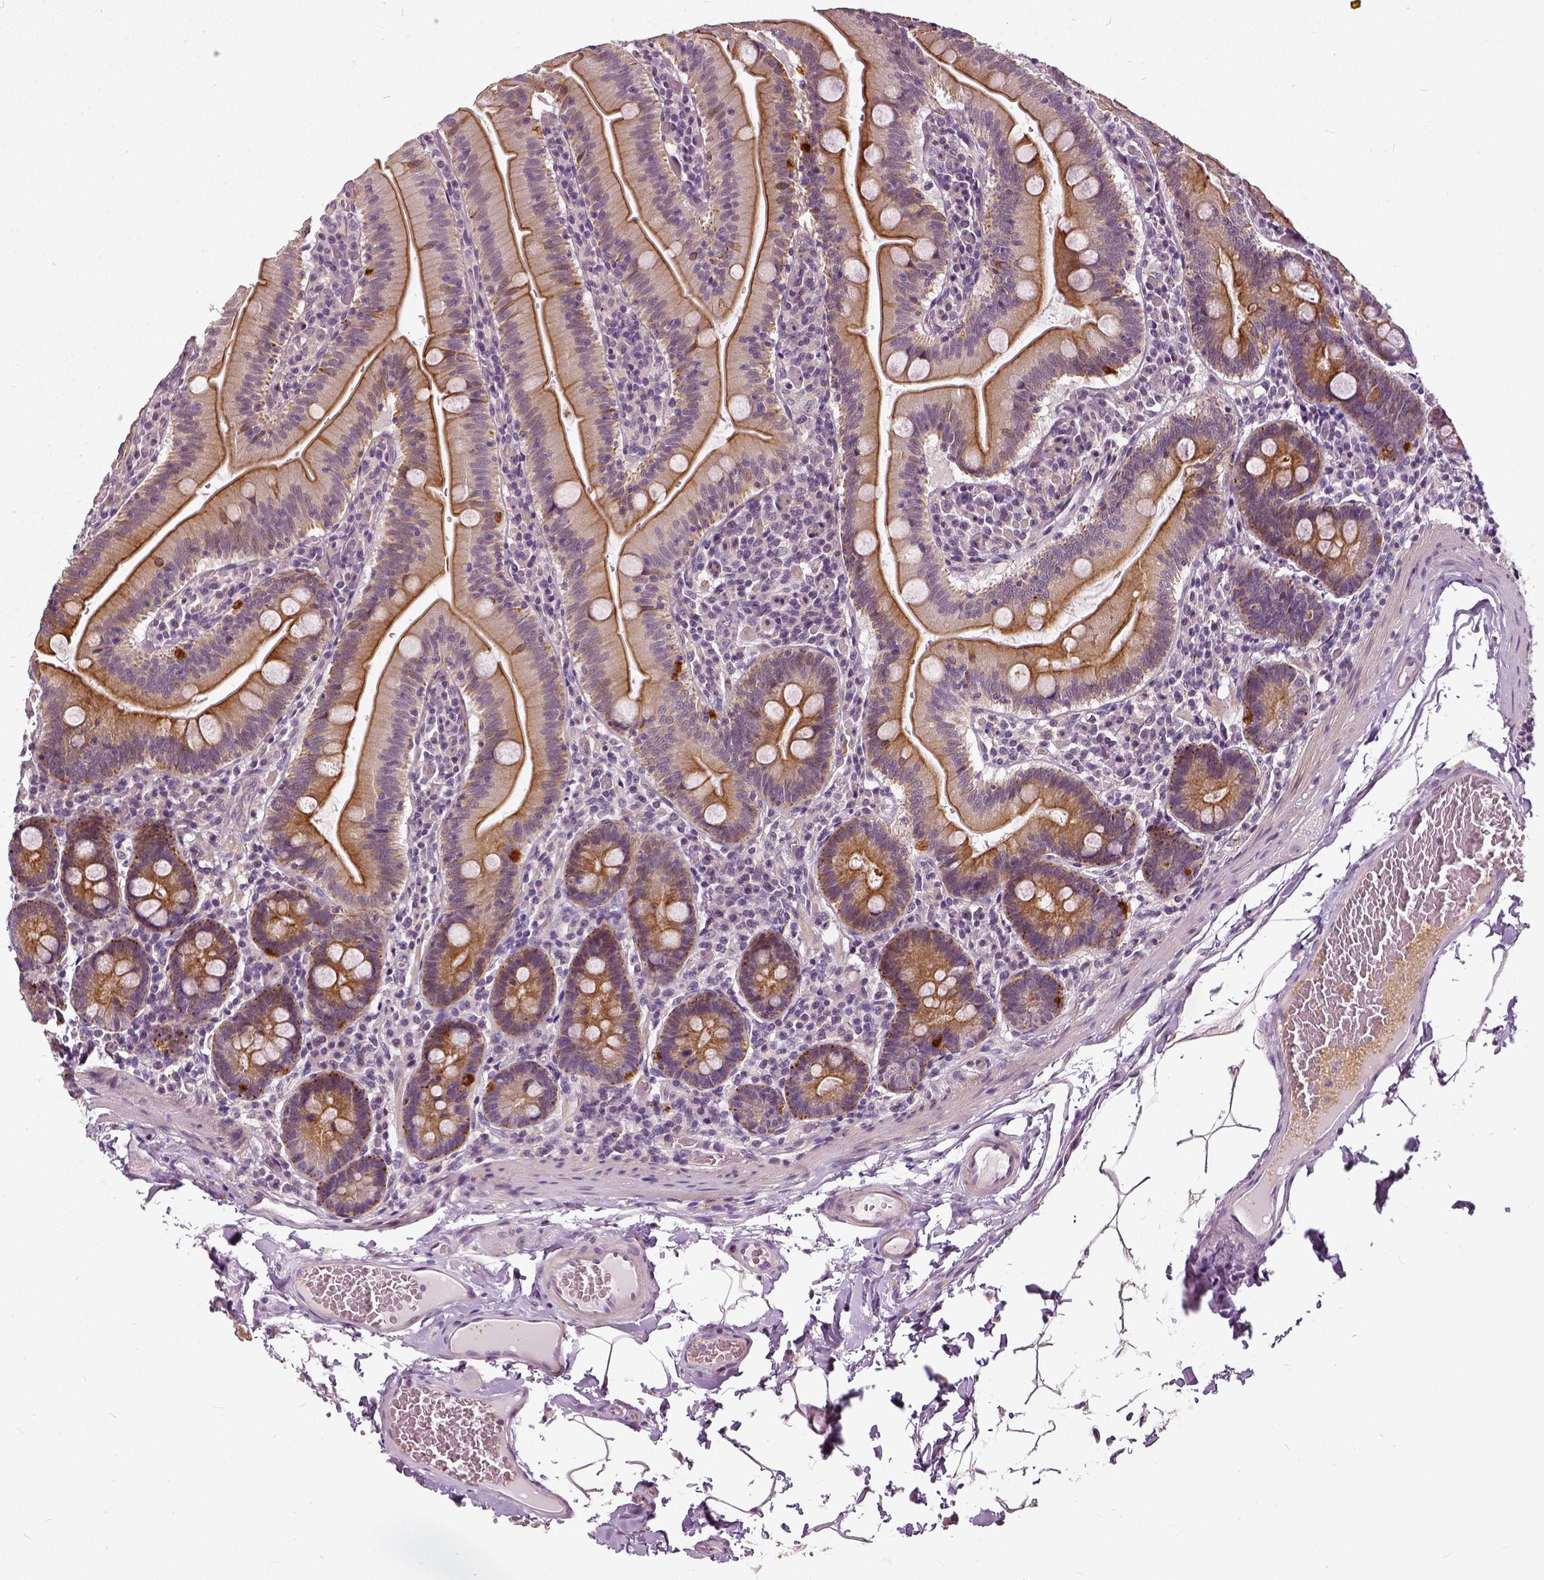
{"staining": {"intensity": "strong", "quantity": ">75%", "location": "cytoplasmic/membranous"}, "tissue": "small intestine", "cell_type": "Glandular cells", "image_type": "normal", "snomed": [{"axis": "morphology", "description": "Normal tissue, NOS"}, {"axis": "topography", "description": "Small intestine"}], "caption": "Immunohistochemical staining of benign small intestine displays high levels of strong cytoplasmic/membranous staining in approximately >75% of glandular cells.", "gene": "ILRUN", "patient": {"sex": "male", "age": 37}}